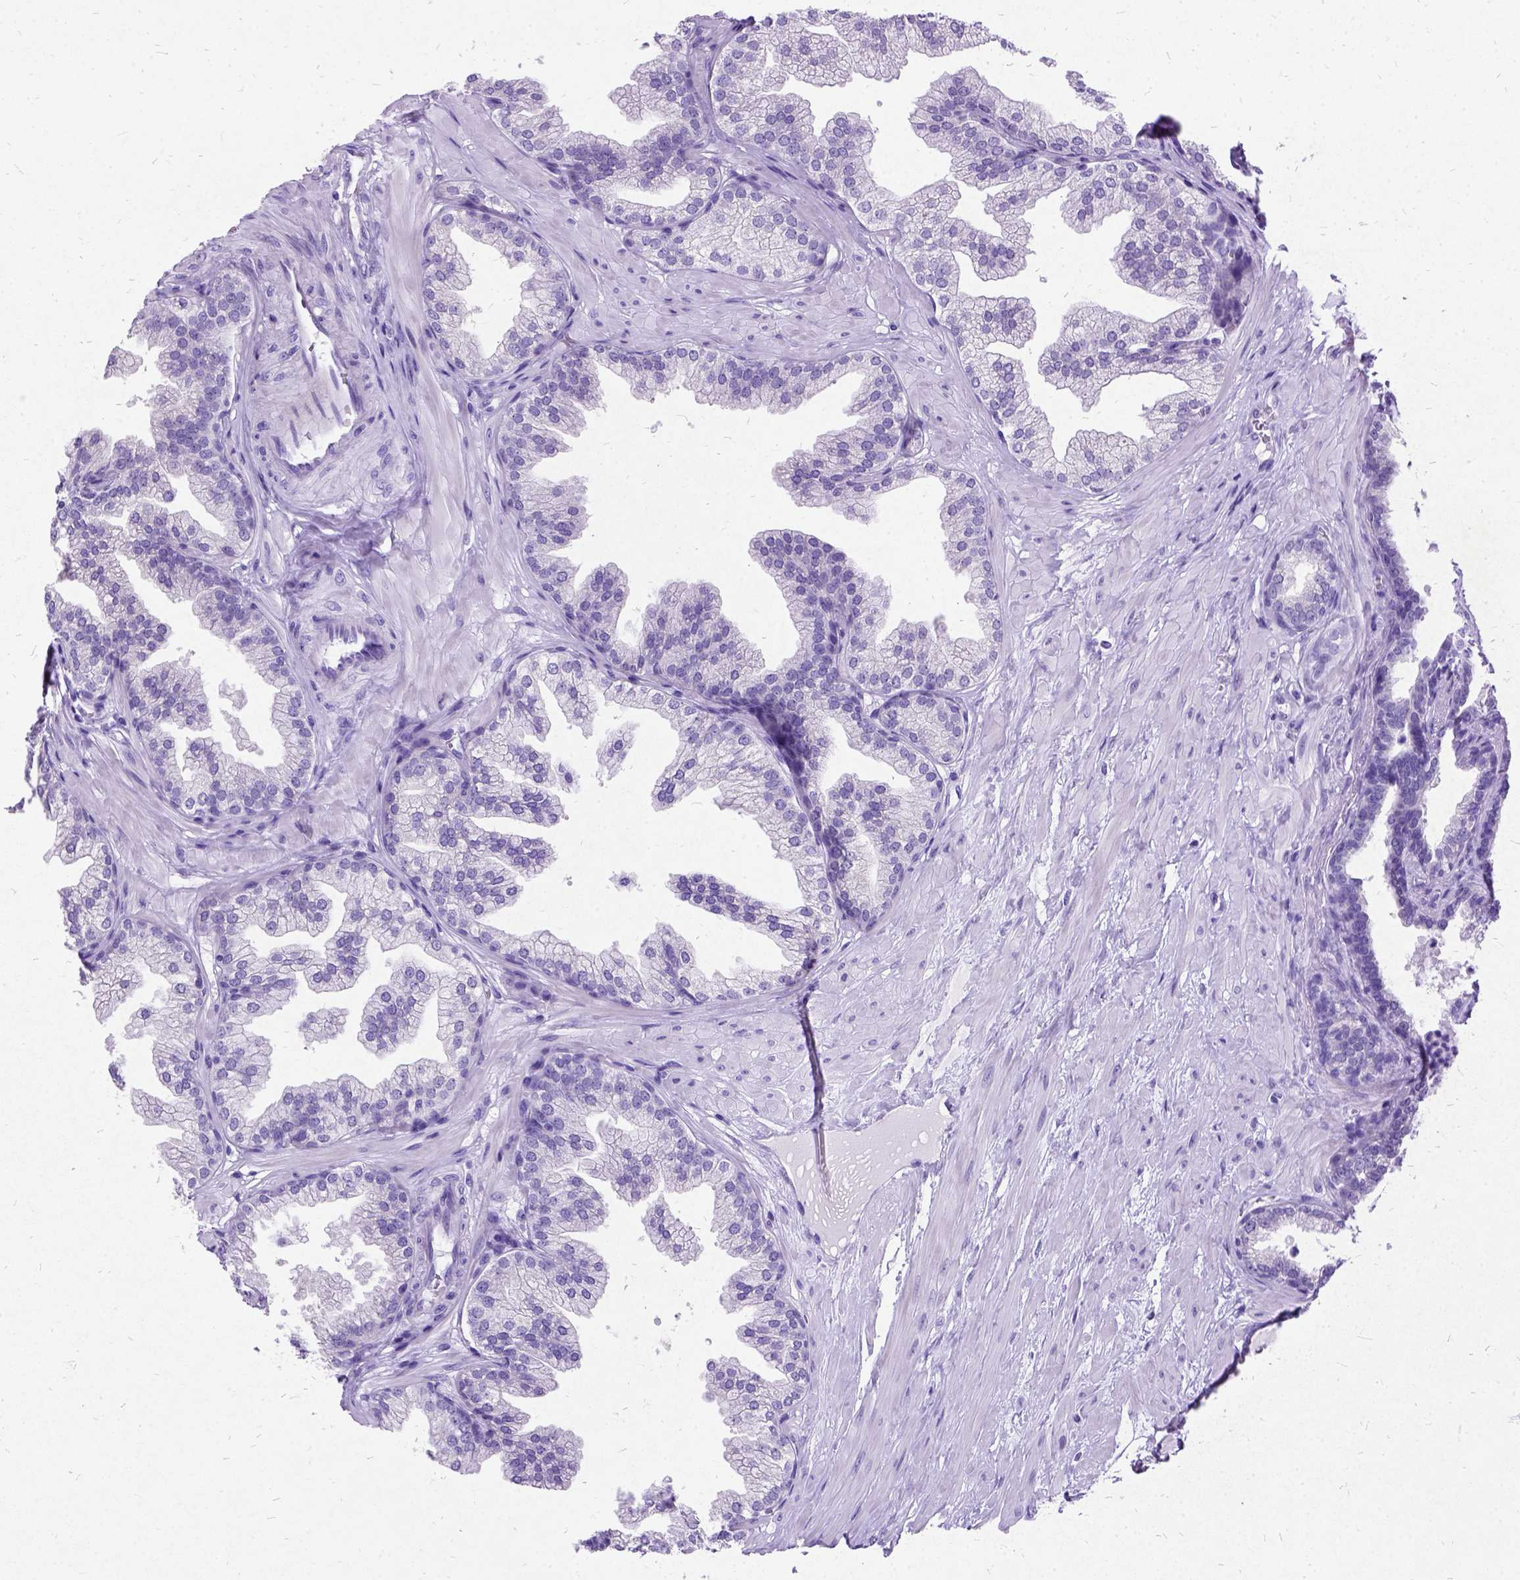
{"staining": {"intensity": "negative", "quantity": "none", "location": "none"}, "tissue": "prostate", "cell_type": "Glandular cells", "image_type": "normal", "snomed": [{"axis": "morphology", "description": "Normal tissue, NOS"}, {"axis": "topography", "description": "Prostate"}], "caption": "There is no significant staining in glandular cells of prostate. The staining was performed using DAB (3,3'-diaminobenzidine) to visualize the protein expression in brown, while the nuclei were stained in blue with hematoxylin (Magnification: 20x).", "gene": "NEUROD4", "patient": {"sex": "male", "age": 37}}